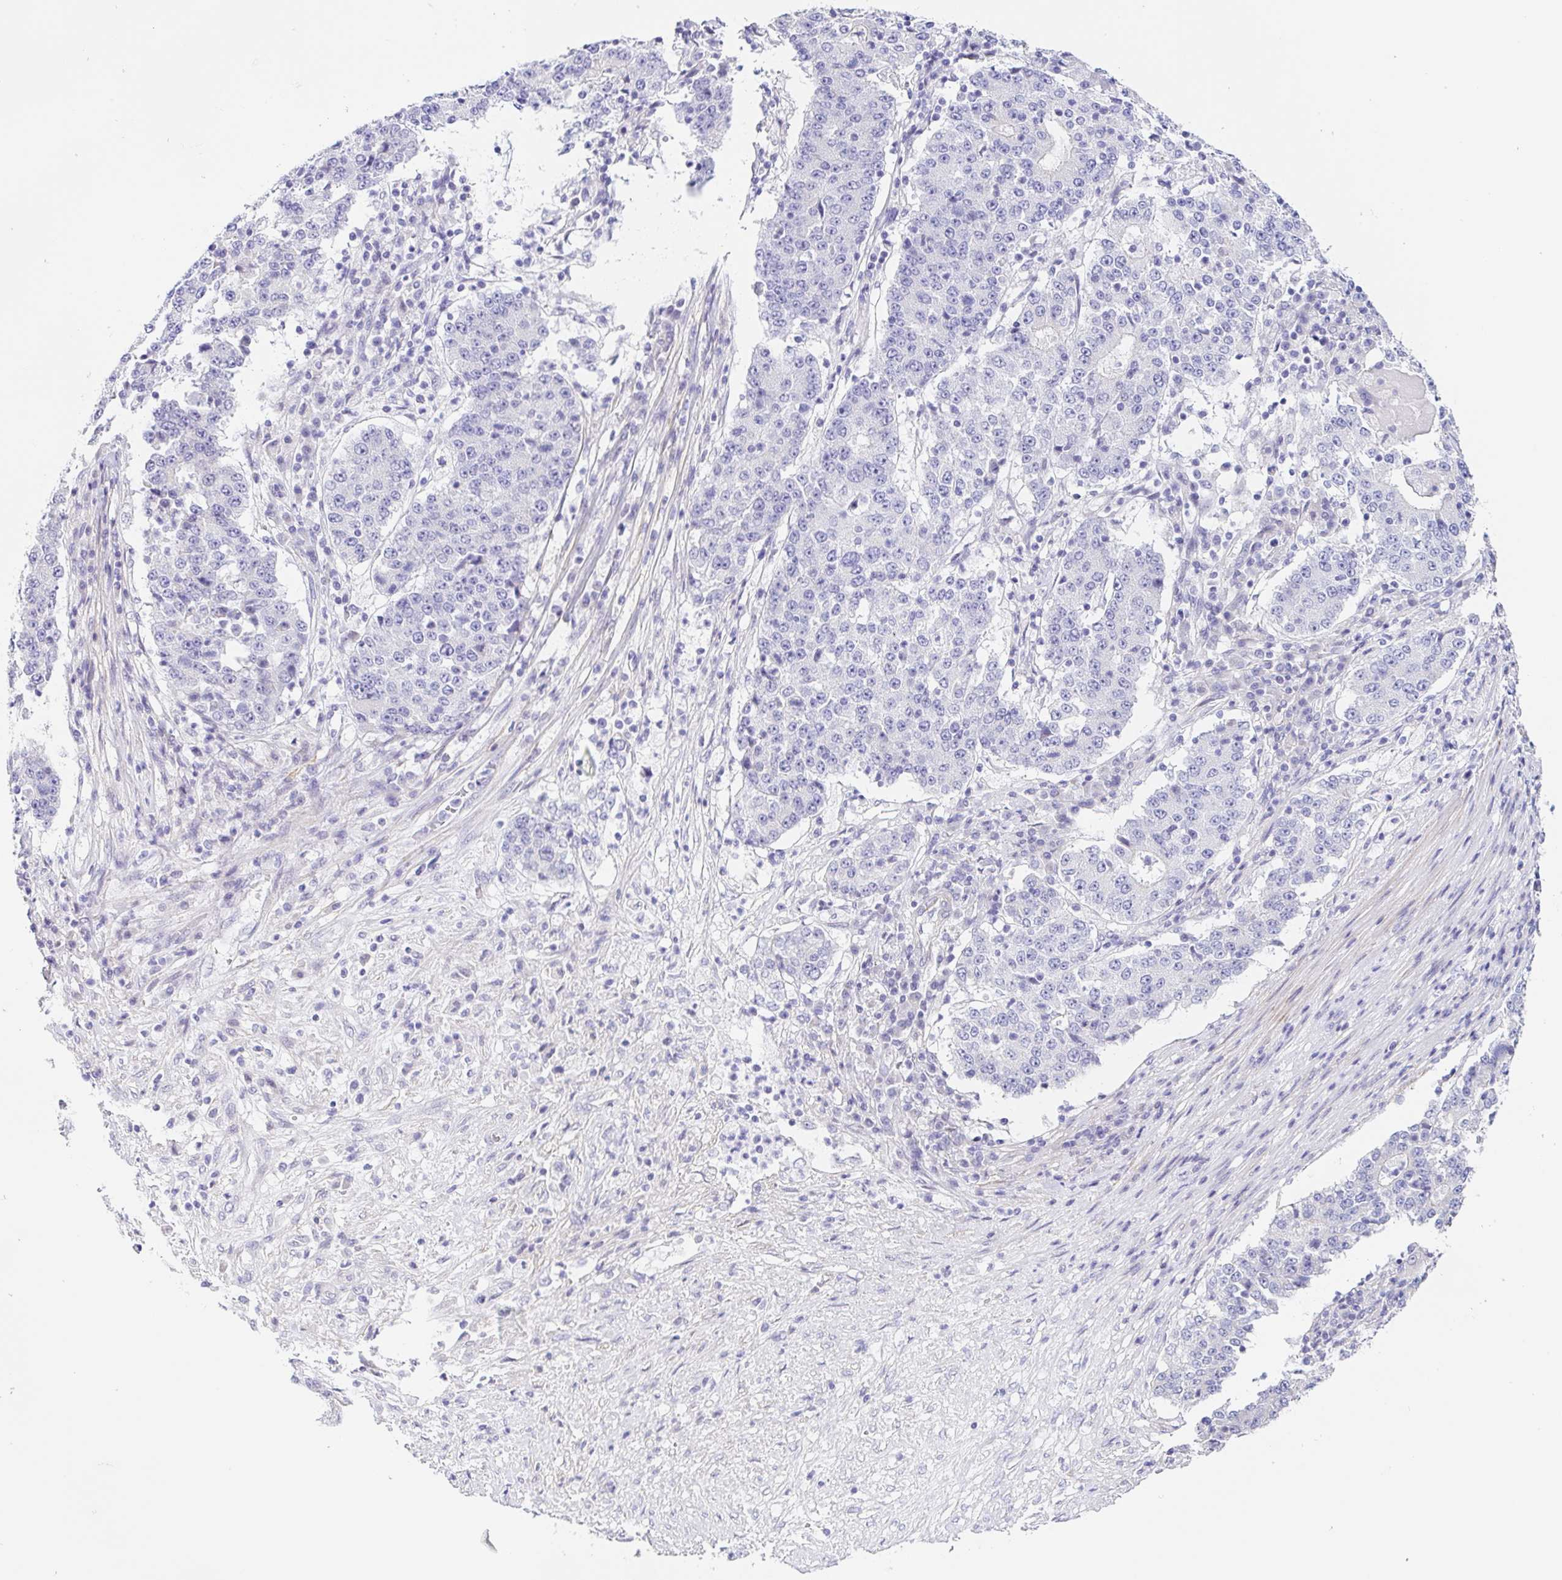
{"staining": {"intensity": "negative", "quantity": "none", "location": "none"}, "tissue": "stomach cancer", "cell_type": "Tumor cells", "image_type": "cancer", "snomed": [{"axis": "morphology", "description": "Adenocarcinoma, NOS"}, {"axis": "topography", "description": "Stomach"}], "caption": "DAB immunohistochemical staining of adenocarcinoma (stomach) demonstrates no significant expression in tumor cells.", "gene": "DCAF17", "patient": {"sex": "male", "age": 59}}